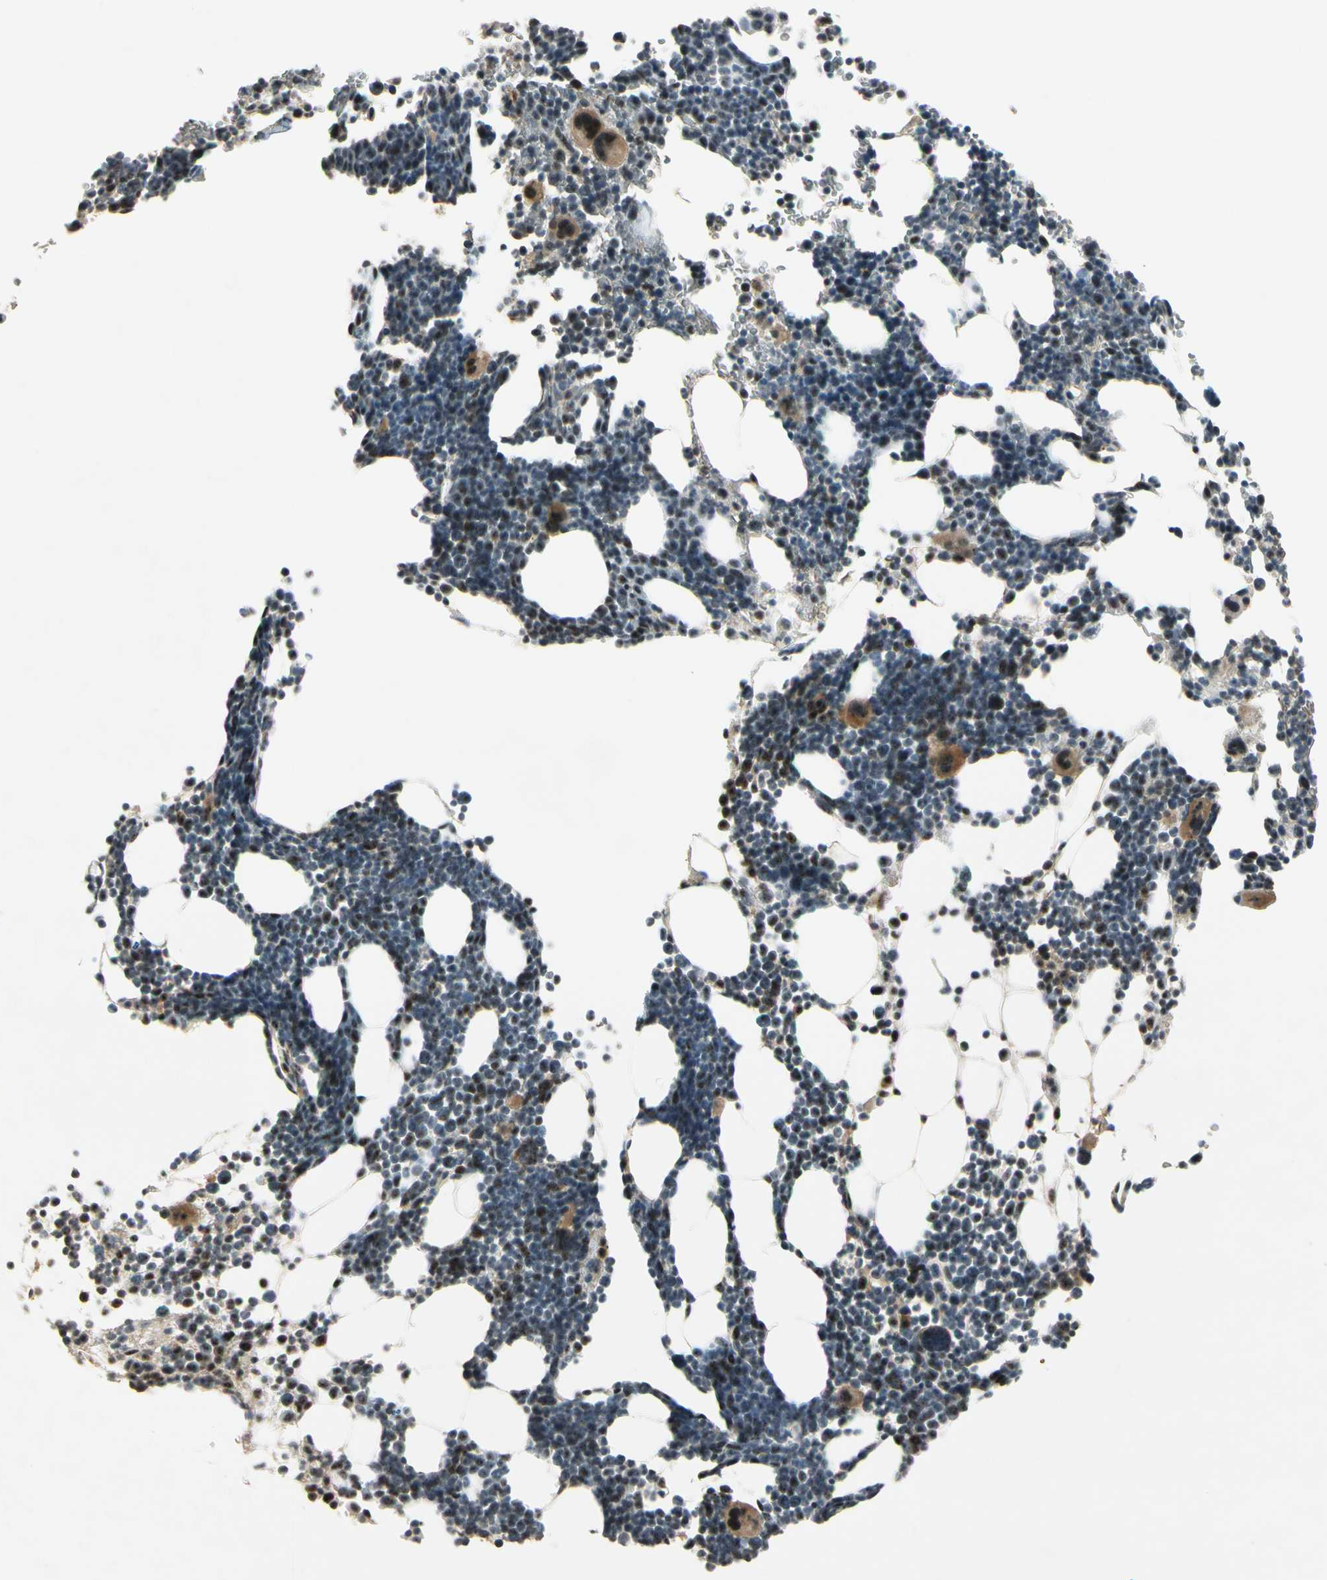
{"staining": {"intensity": "moderate", "quantity": "25%-75%", "location": "cytoplasmic/membranous,nuclear"}, "tissue": "bone marrow", "cell_type": "Hematopoietic cells", "image_type": "normal", "snomed": [{"axis": "morphology", "description": "Normal tissue, NOS"}, {"axis": "topography", "description": "Bone marrow"}], "caption": "Immunohistochemistry (IHC) histopathology image of normal bone marrow: bone marrow stained using IHC demonstrates medium levels of moderate protein expression localized specifically in the cytoplasmic/membranous,nuclear of hematopoietic cells, appearing as a cytoplasmic/membranous,nuclear brown color.", "gene": "MCPH1", "patient": {"sex": "female", "age": 68}}